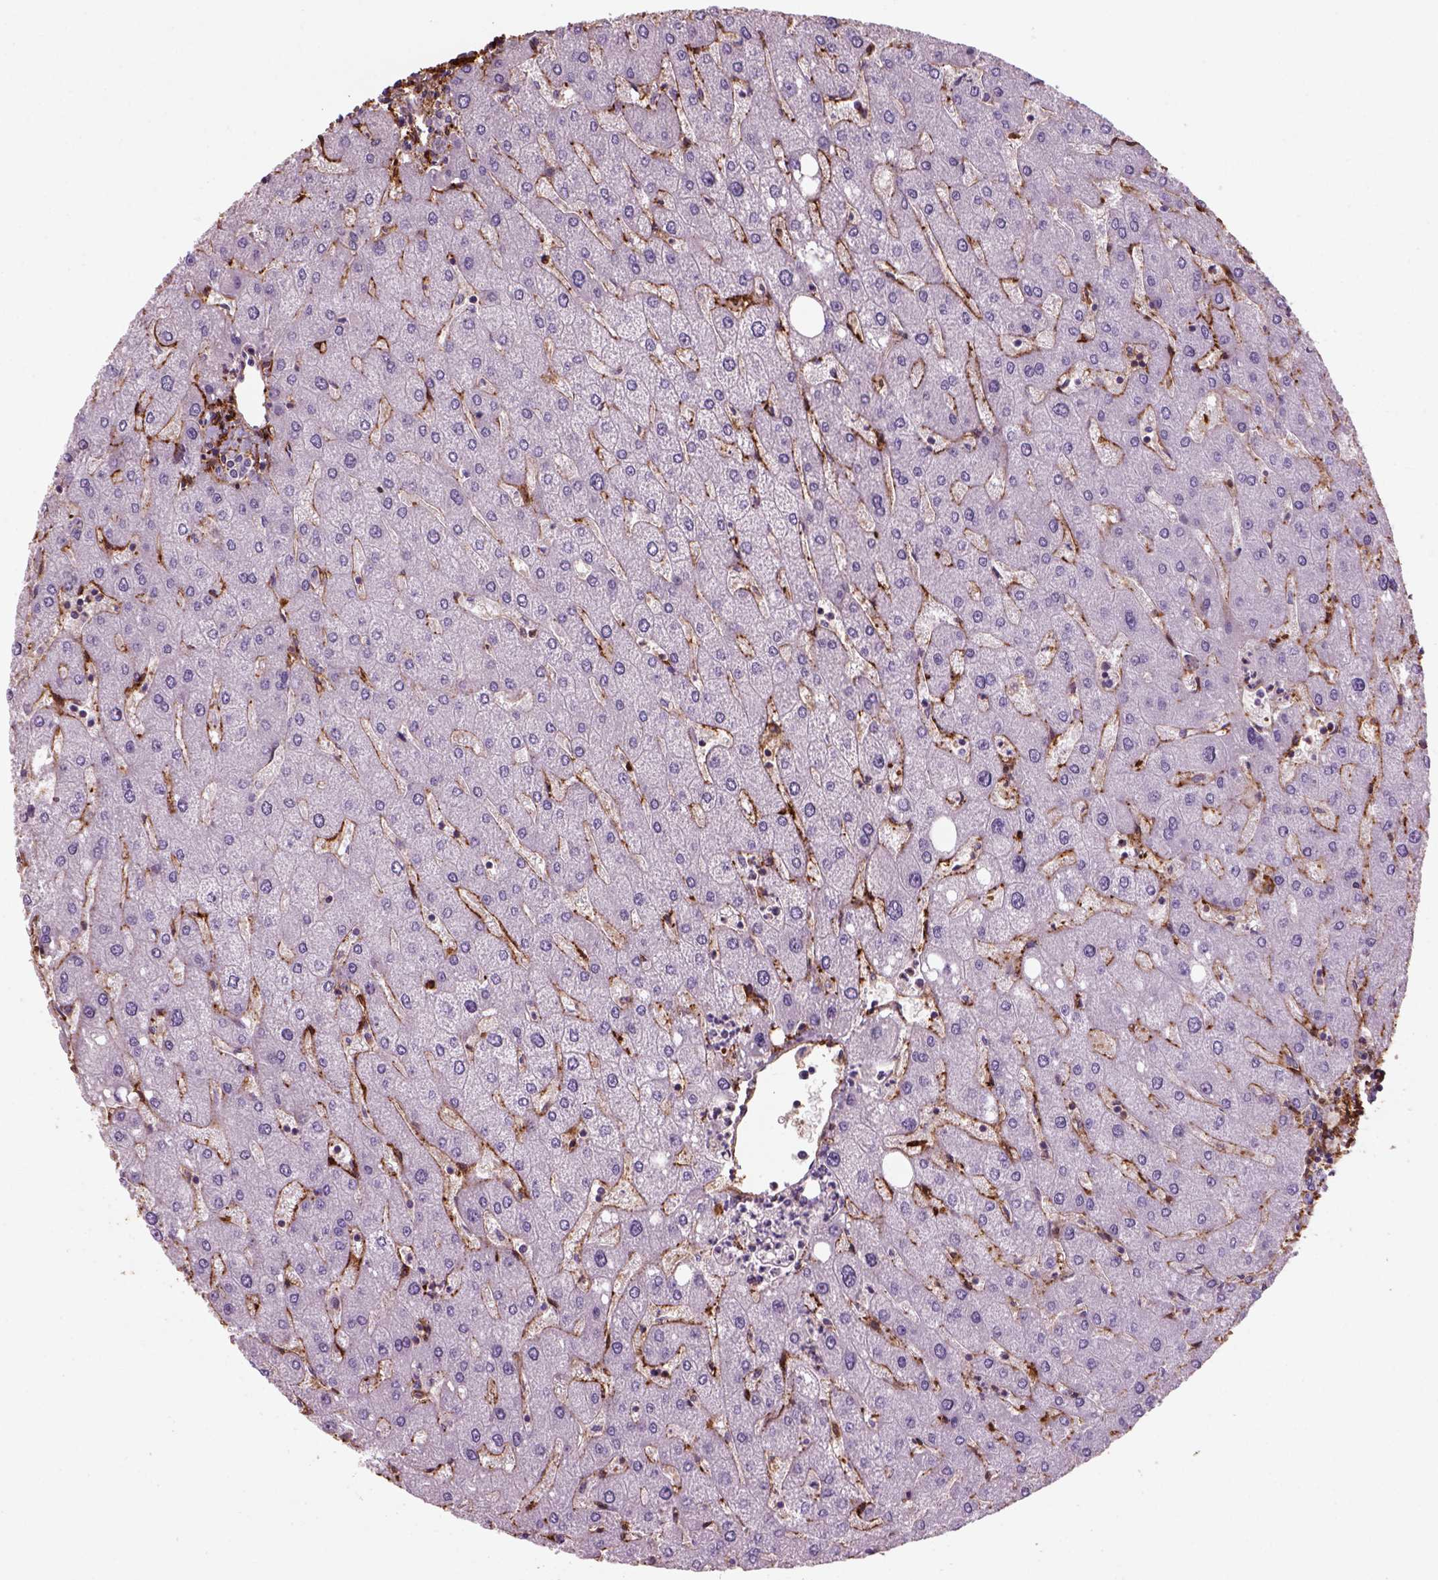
{"staining": {"intensity": "negative", "quantity": "none", "location": "none"}, "tissue": "liver", "cell_type": "Cholangiocytes", "image_type": "normal", "snomed": [{"axis": "morphology", "description": "Normal tissue, NOS"}, {"axis": "topography", "description": "Liver"}], "caption": "Cholangiocytes show no significant protein staining in benign liver. (Stains: DAB IHC with hematoxylin counter stain, Microscopy: brightfield microscopy at high magnification).", "gene": "MARCKS", "patient": {"sex": "male", "age": 67}}